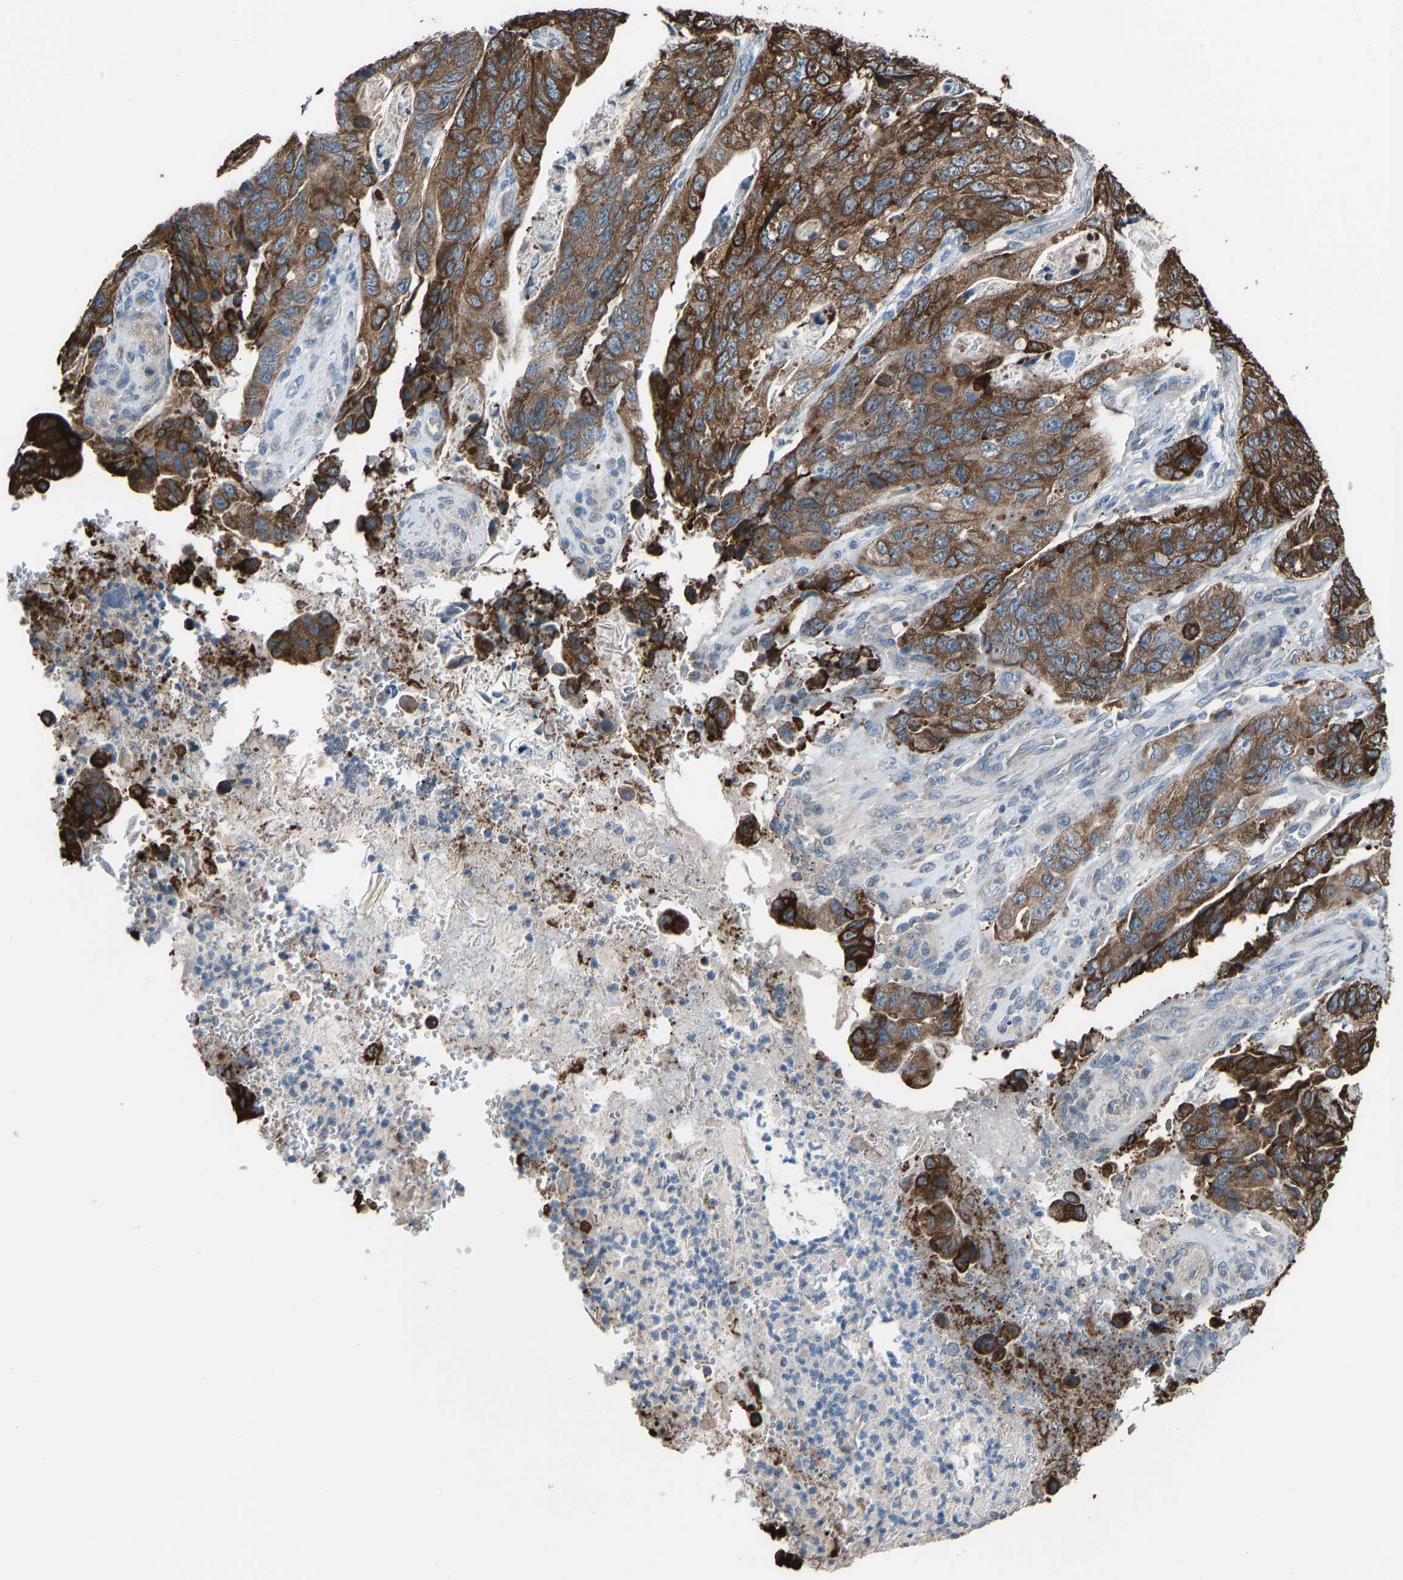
{"staining": {"intensity": "strong", "quantity": ">75%", "location": "cytoplasmic/membranous"}, "tissue": "stomach cancer", "cell_type": "Tumor cells", "image_type": "cancer", "snomed": [{"axis": "morphology", "description": "Adenocarcinoma, NOS"}, {"axis": "topography", "description": "Stomach"}], "caption": "Immunohistochemical staining of human stomach cancer (adenocarcinoma) demonstrates strong cytoplasmic/membranous protein positivity in approximately >75% of tumor cells. (Stains: DAB in brown, nuclei in blue, Microscopy: brightfield microscopy at high magnification).", "gene": "TGFBR3", "patient": {"sex": "female", "age": 89}}